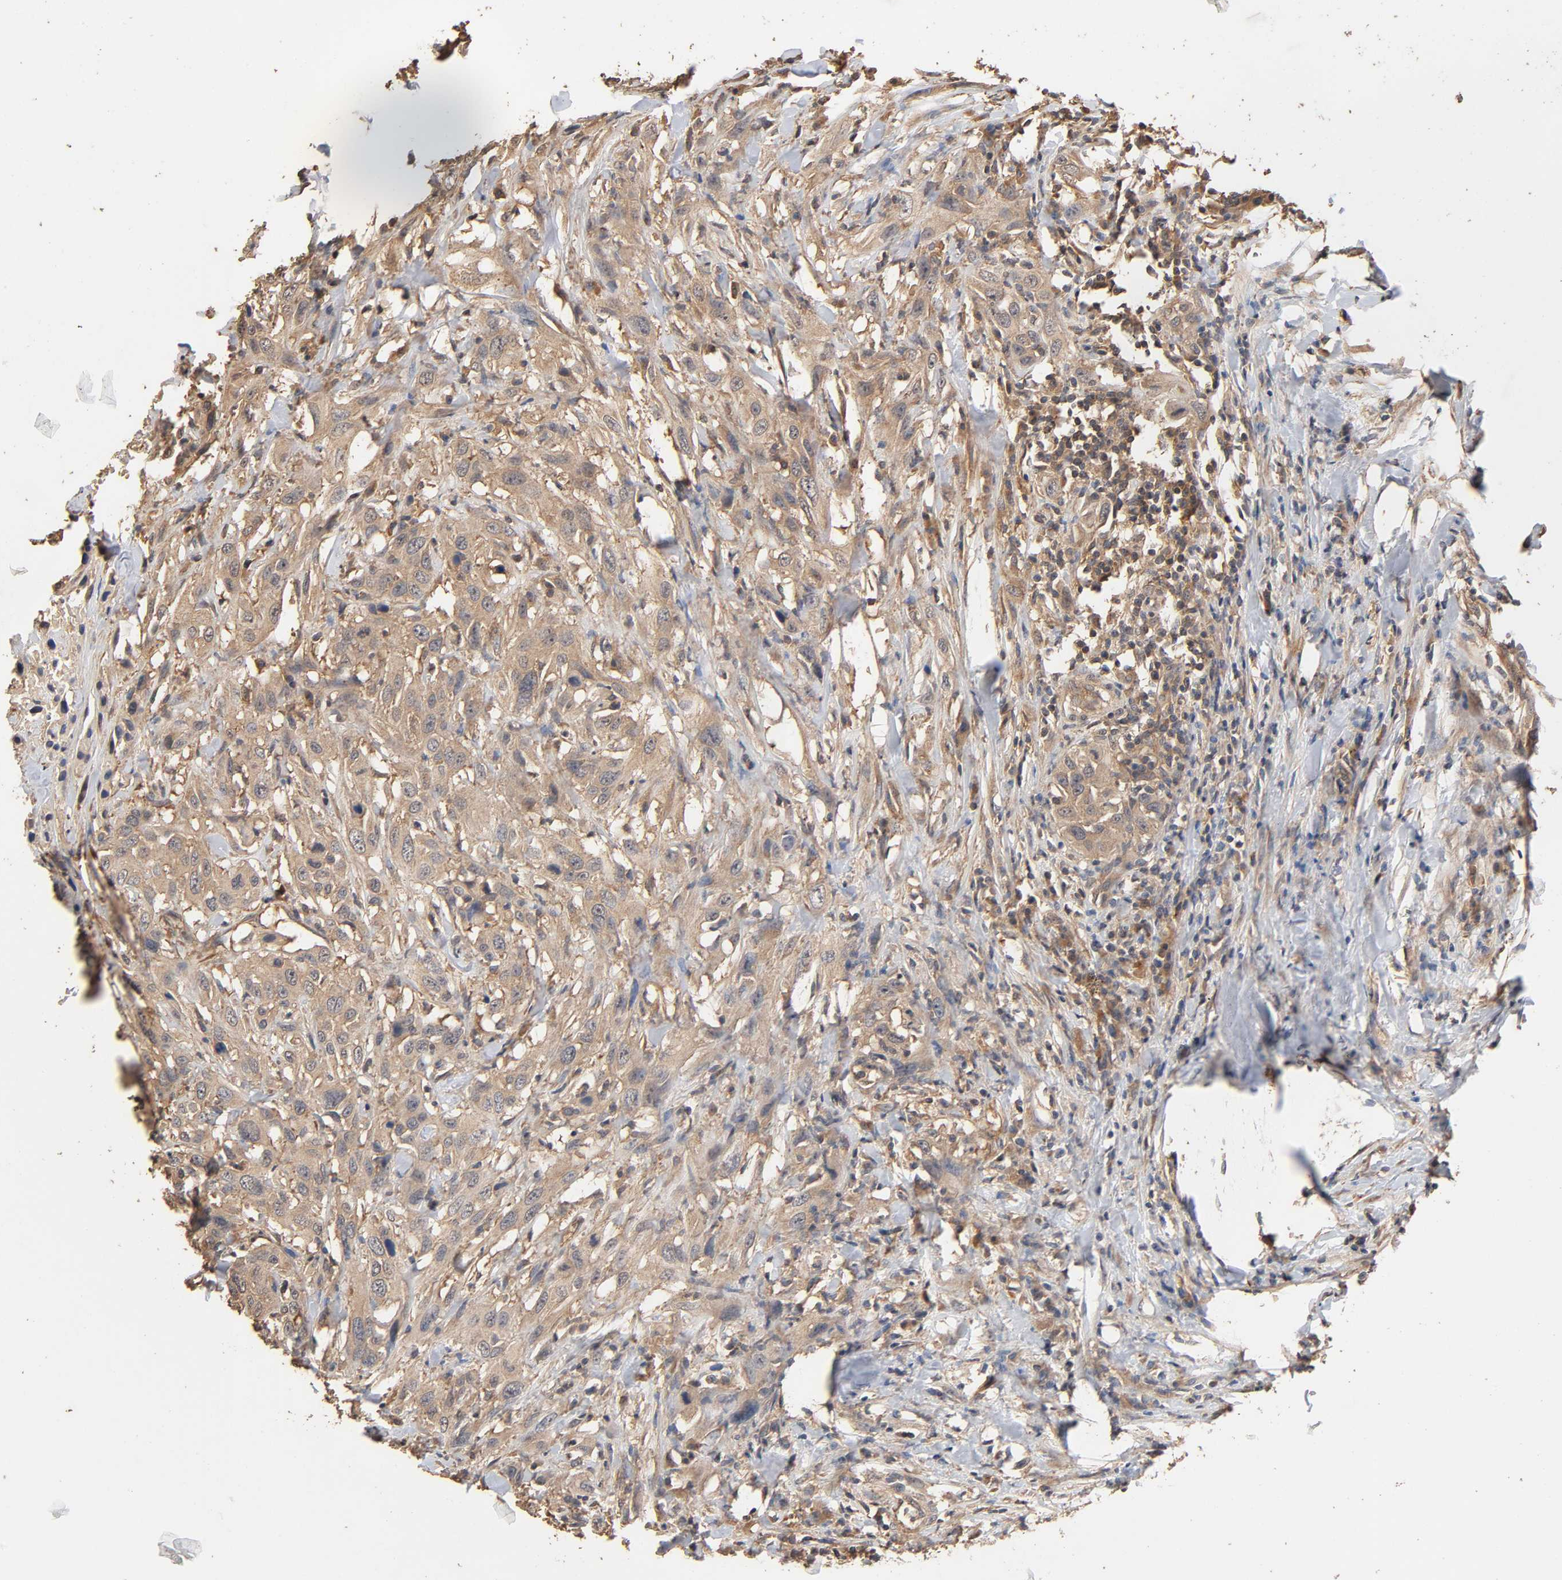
{"staining": {"intensity": "weak", "quantity": ">75%", "location": "cytoplasmic/membranous"}, "tissue": "urothelial cancer", "cell_type": "Tumor cells", "image_type": "cancer", "snomed": [{"axis": "morphology", "description": "Urothelial carcinoma, High grade"}, {"axis": "topography", "description": "Urinary bladder"}], "caption": "The micrograph demonstrates a brown stain indicating the presence of a protein in the cytoplasmic/membranous of tumor cells in urothelial cancer.", "gene": "ARHGEF7", "patient": {"sex": "male", "age": 61}}